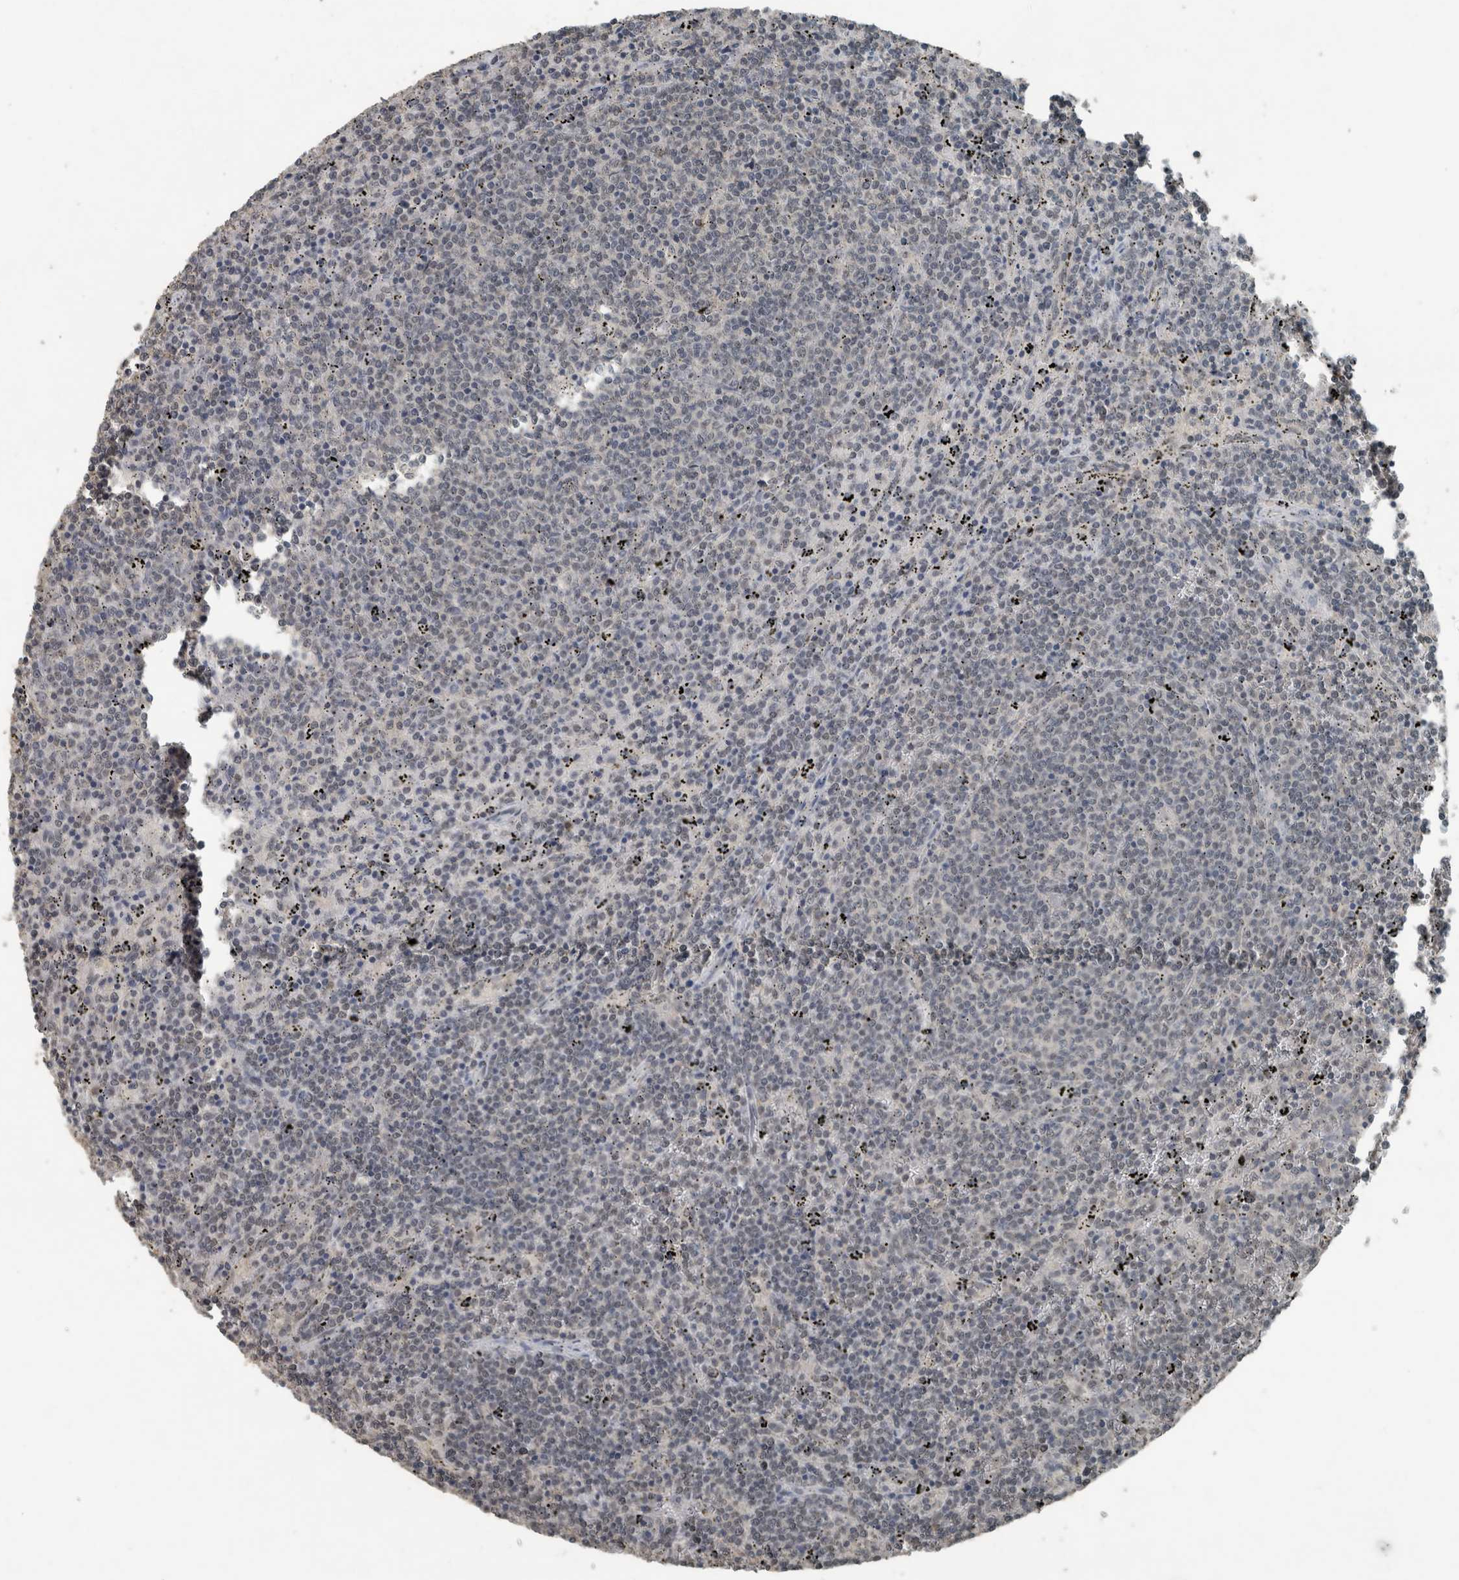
{"staining": {"intensity": "negative", "quantity": "none", "location": "none"}, "tissue": "lymphoma", "cell_type": "Tumor cells", "image_type": "cancer", "snomed": [{"axis": "morphology", "description": "Malignant lymphoma, non-Hodgkin's type, Low grade"}, {"axis": "topography", "description": "Spleen"}], "caption": "An image of human lymphoma is negative for staining in tumor cells.", "gene": "ZNF24", "patient": {"sex": "female", "age": 50}}